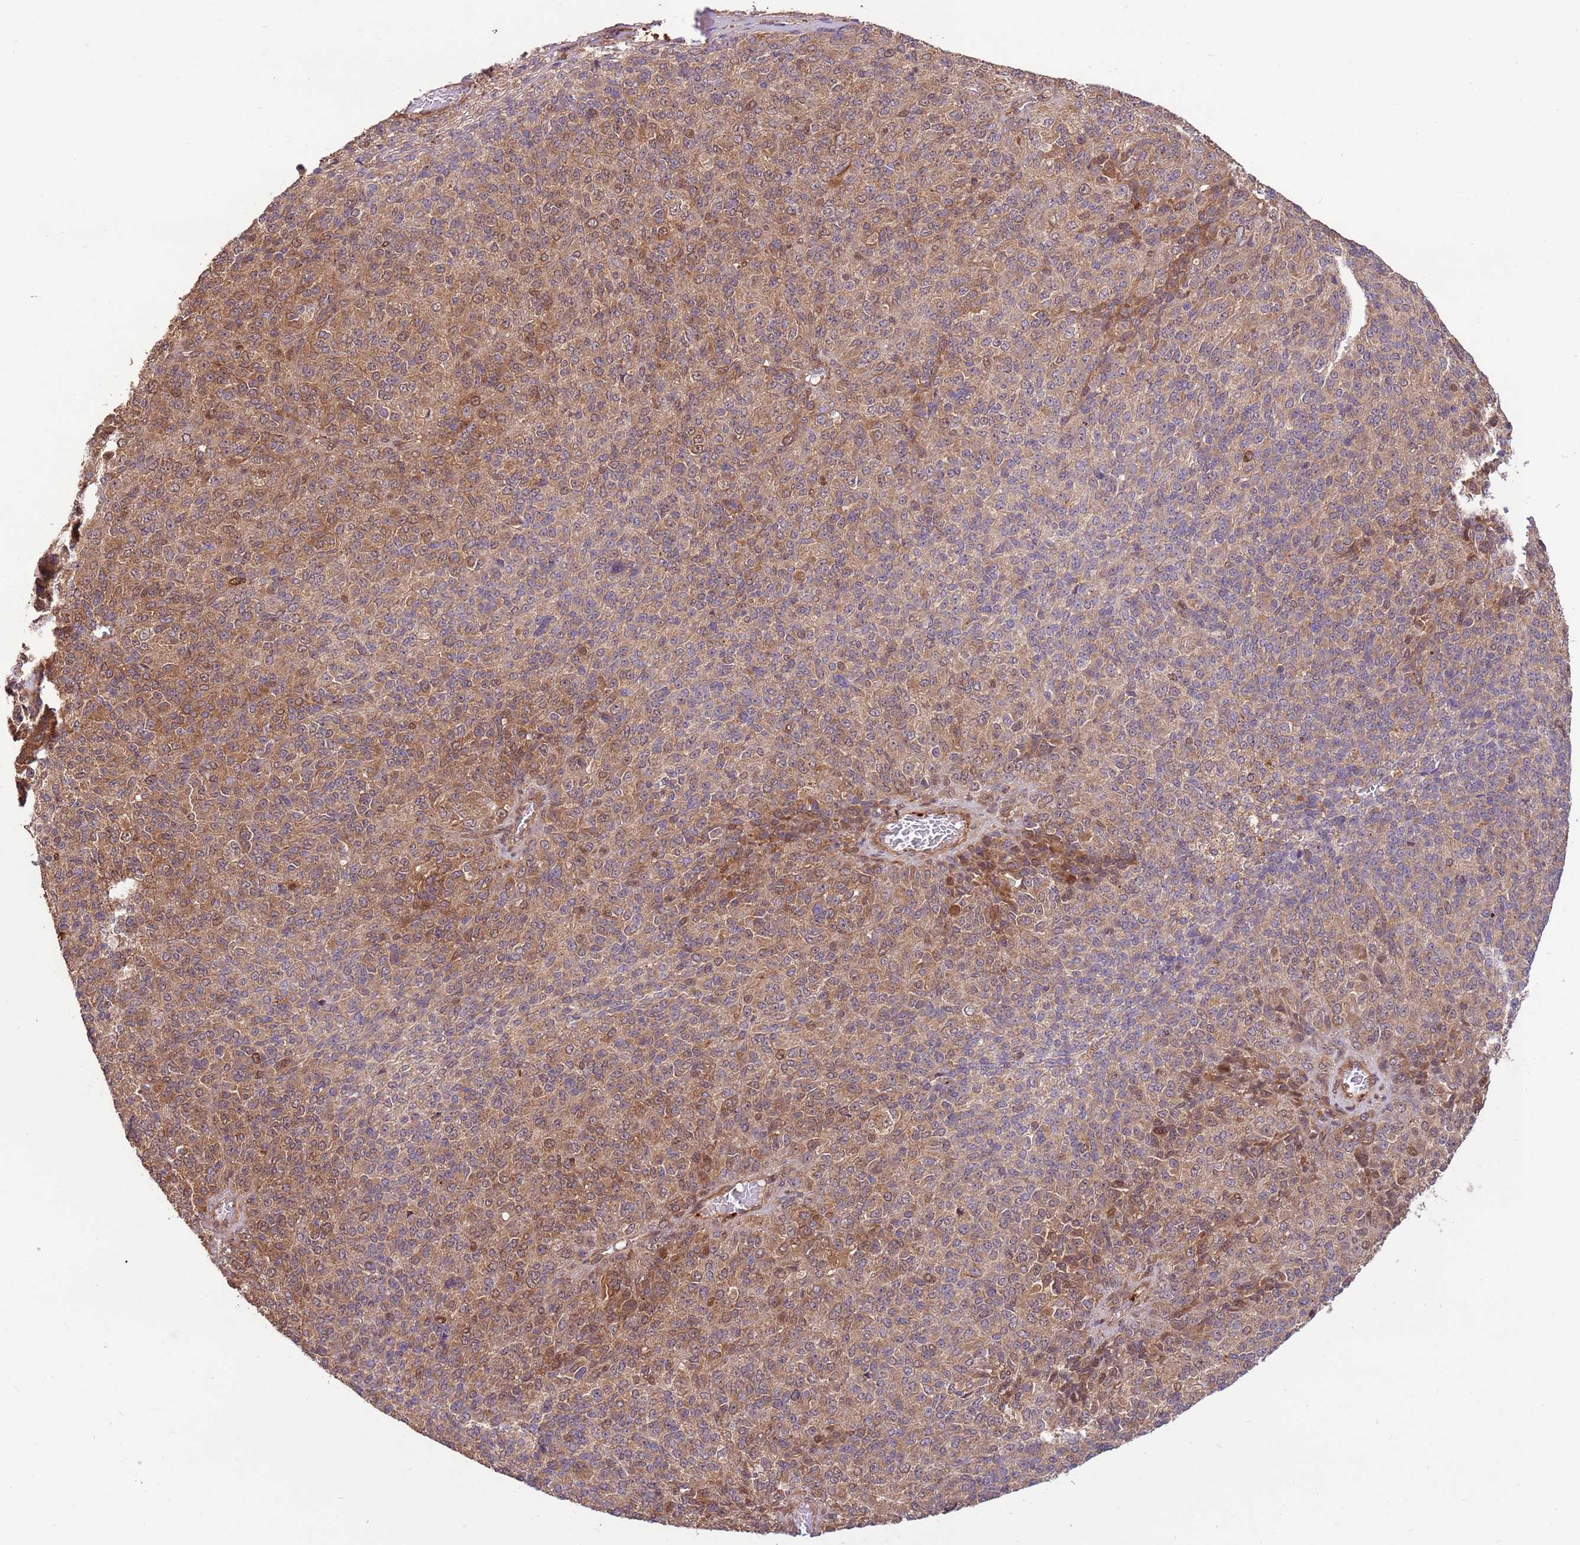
{"staining": {"intensity": "weak", "quantity": ">75%", "location": "cytoplasmic/membranous,nuclear"}, "tissue": "melanoma", "cell_type": "Tumor cells", "image_type": "cancer", "snomed": [{"axis": "morphology", "description": "Malignant melanoma, Metastatic site"}, {"axis": "topography", "description": "Brain"}], "caption": "Malignant melanoma (metastatic site) stained with immunohistochemistry exhibits weak cytoplasmic/membranous and nuclear expression in approximately >75% of tumor cells.", "gene": "CCDC112", "patient": {"sex": "female", "age": 56}}